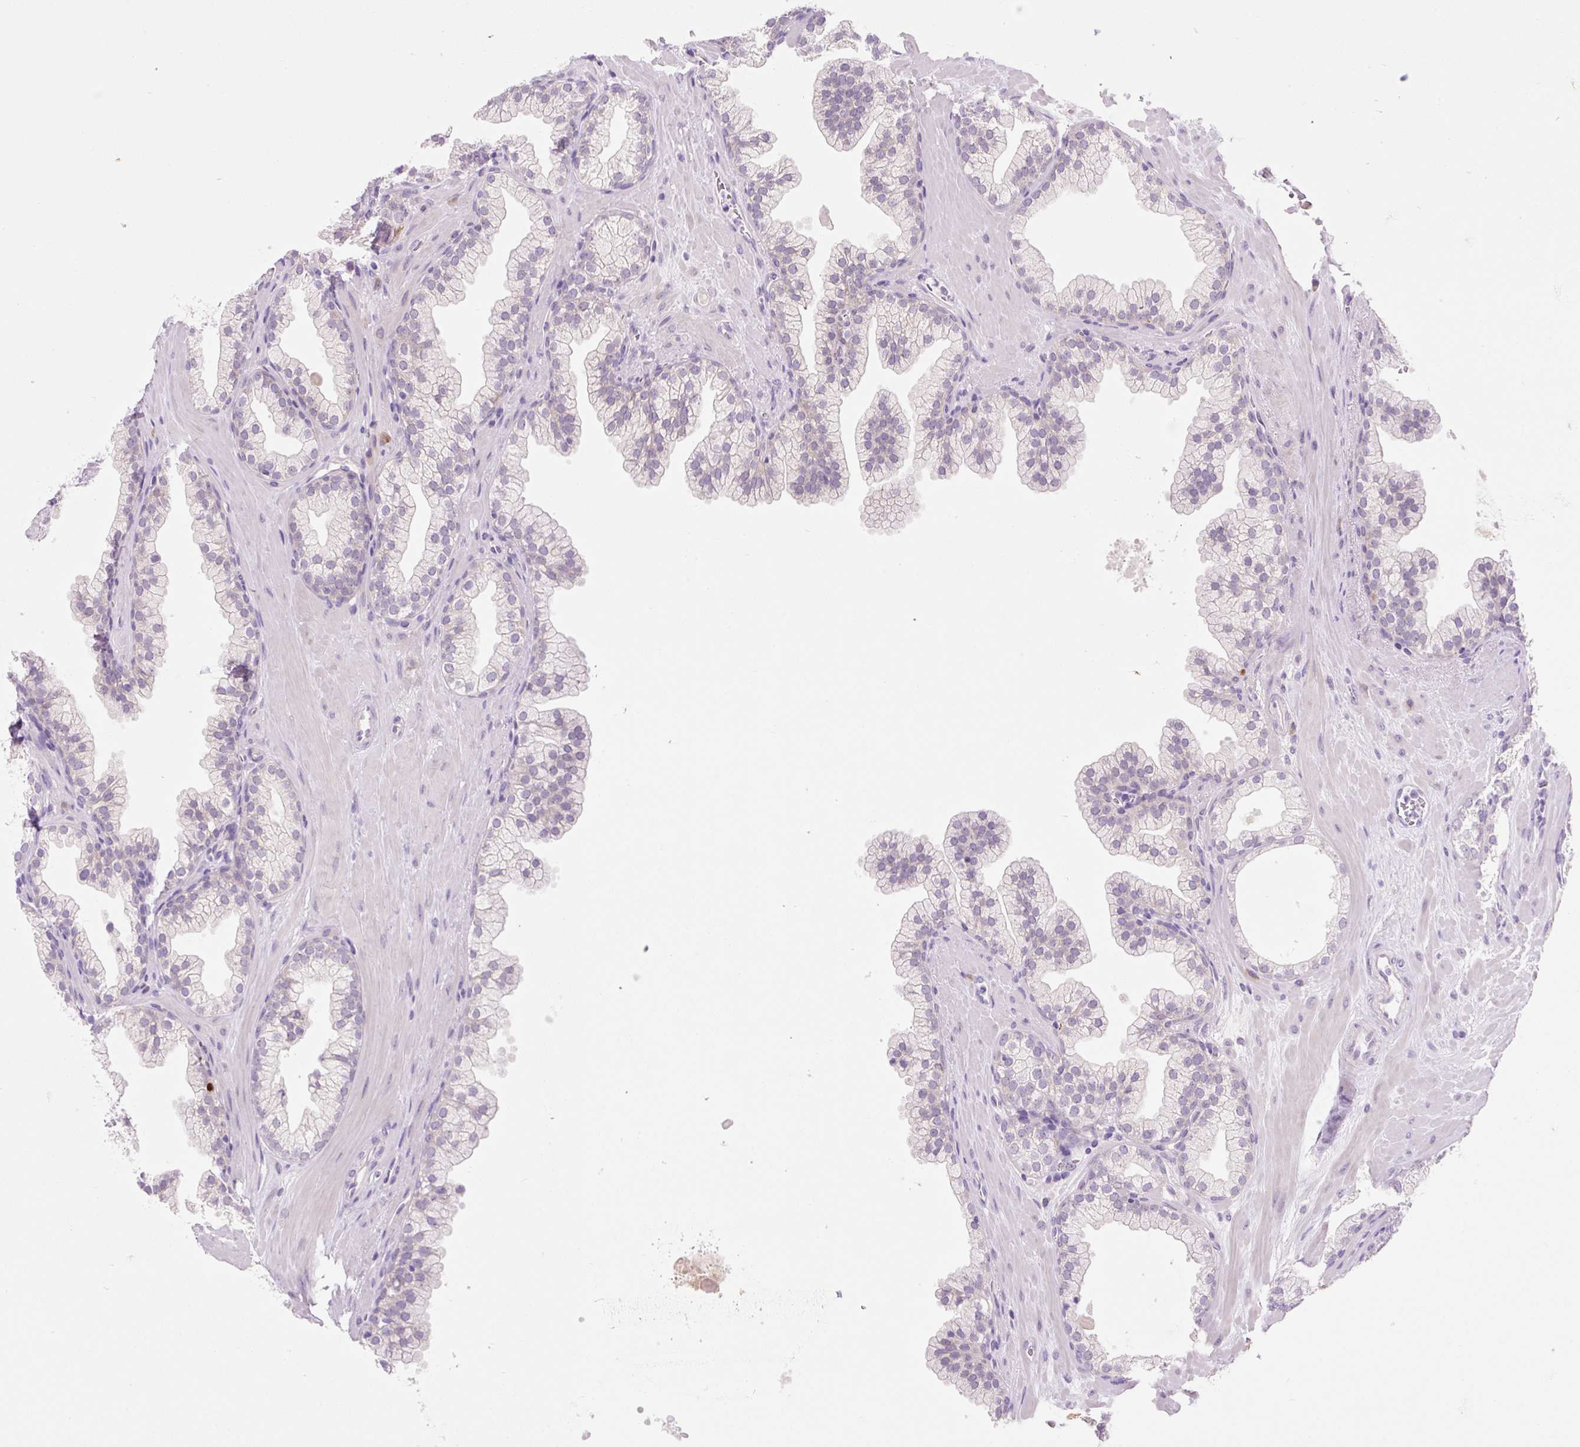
{"staining": {"intensity": "negative", "quantity": "none", "location": "none"}, "tissue": "prostate", "cell_type": "Glandular cells", "image_type": "normal", "snomed": [{"axis": "morphology", "description": "Normal tissue, NOS"}, {"axis": "topography", "description": "Prostate"}, {"axis": "topography", "description": "Peripheral nerve tissue"}], "caption": "Immunohistochemistry histopathology image of normal prostate: prostate stained with DAB reveals no significant protein positivity in glandular cells. (DAB (3,3'-diaminobenzidine) IHC visualized using brightfield microscopy, high magnification).", "gene": "CELF6", "patient": {"sex": "male", "age": 61}}